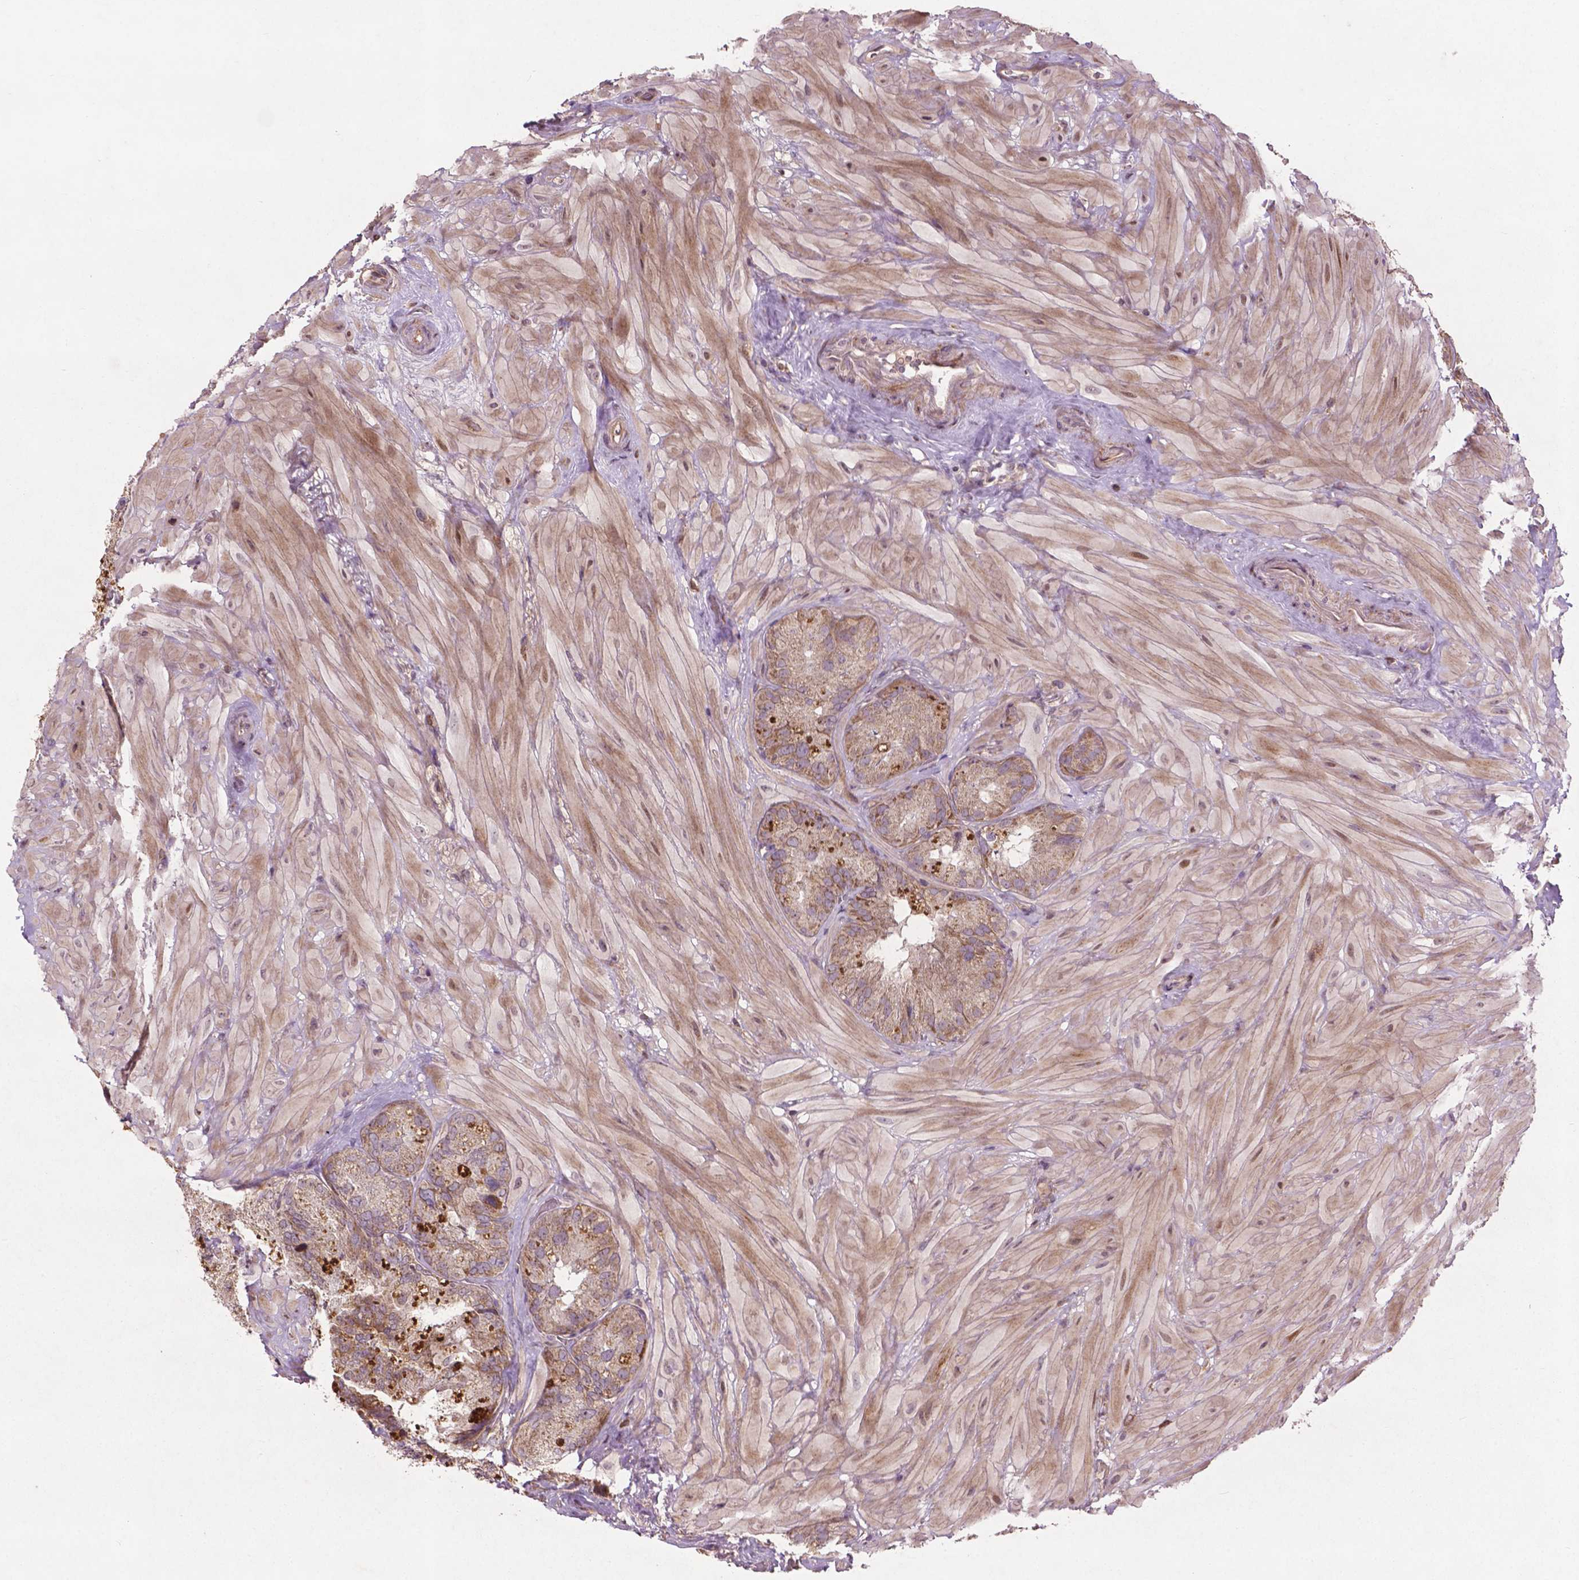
{"staining": {"intensity": "moderate", "quantity": ">75%", "location": "cytoplasmic/membranous"}, "tissue": "seminal vesicle", "cell_type": "Glandular cells", "image_type": "normal", "snomed": [{"axis": "morphology", "description": "Normal tissue, NOS"}, {"axis": "topography", "description": "Seminal veicle"}], "caption": "The image shows staining of benign seminal vesicle, revealing moderate cytoplasmic/membranous protein expression (brown color) within glandular cells. (IHC, brightfield microscopy, high magnification).", "gene": "B3GALNT2", "patient": {"sex": "male", "age": 60}}